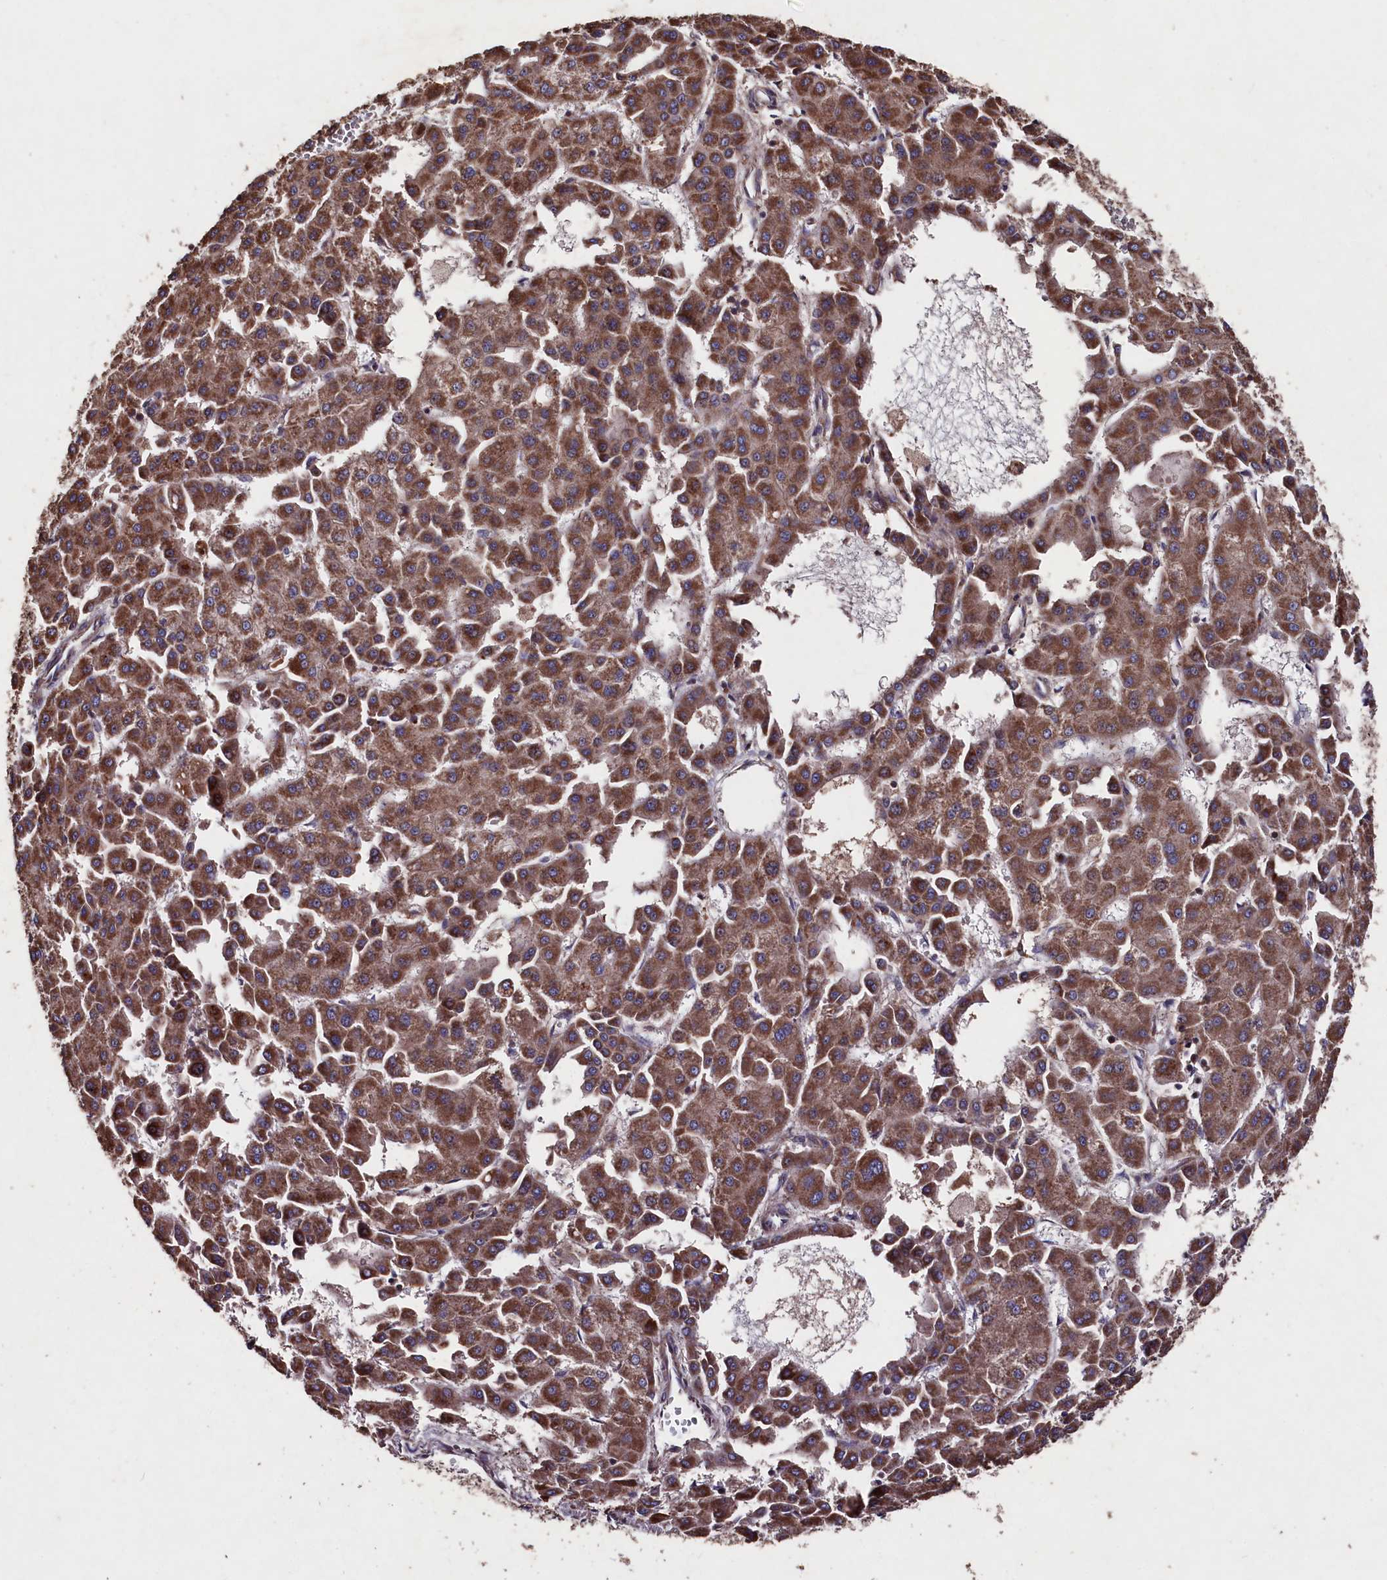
{"staining": {"intensity": "moderate", "quantity": ">75%", "location": "cytoplasmic/membranous"}, "tissue": "liver cancer", "cell_type": "Tumor cells", "image_type": "cancer", "snomed": [{"axis": "morphology", "description": "Carcinoma, Hepatocellular, NOS"}, {"axis": "topography", "description": "Liver"}], "caption": "Liver cancer tissue displays moderate cytoplasmic/membranous positivity in about >75% of tumor cells (brown staining indicates protein expression, while blue staining denotes nuclei).", "gene": "MYO1H", "patient": {"sex": "male", "age": 47}}